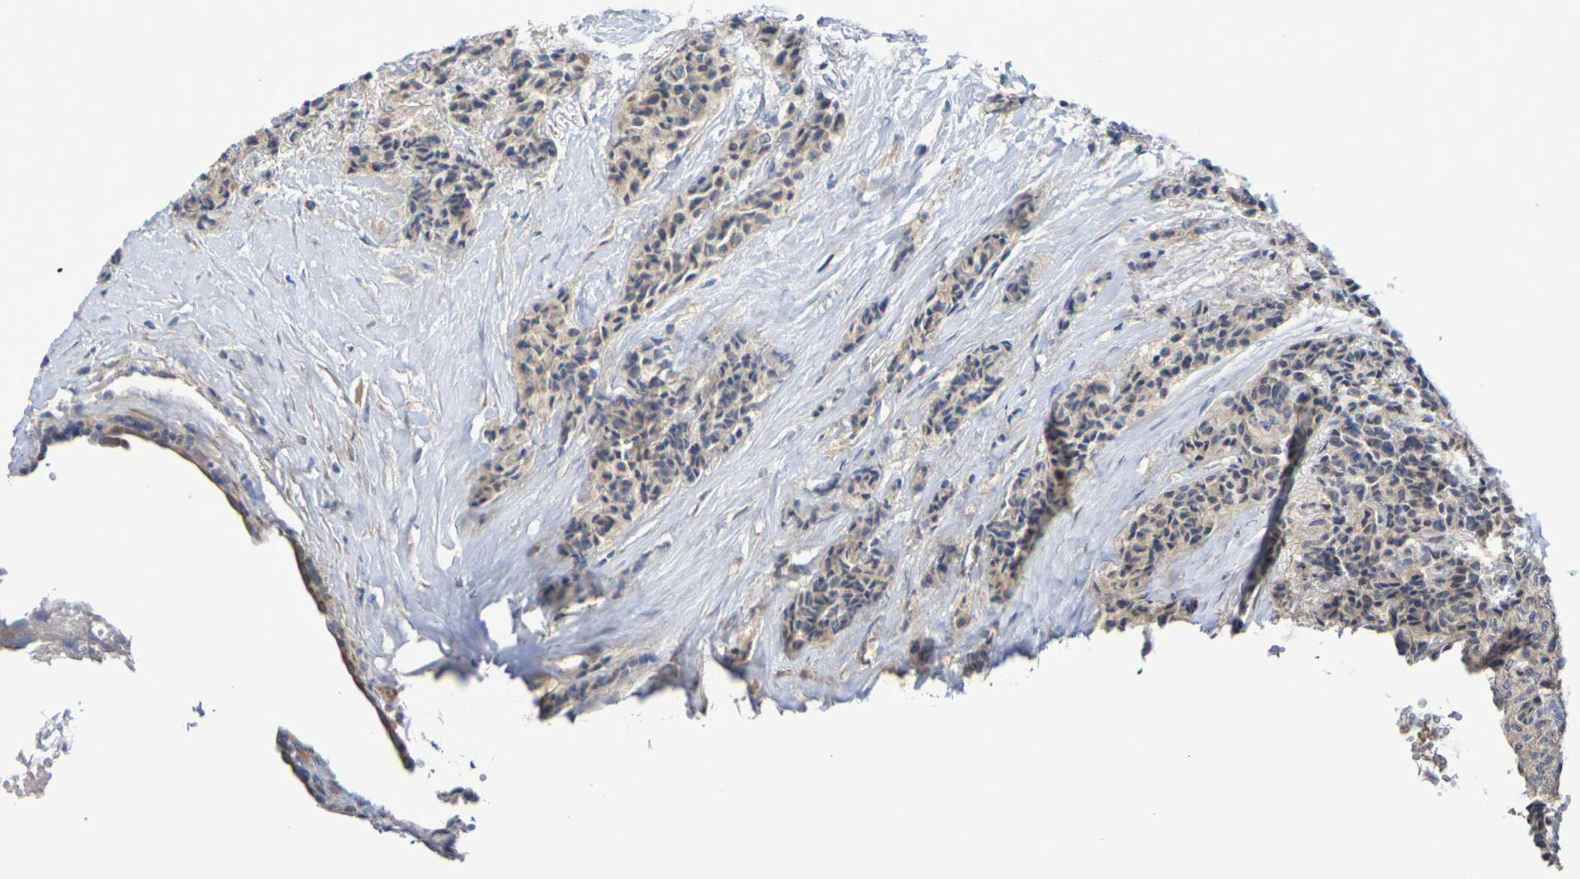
{"staining": {"intensity": "weak", "quantity": "25%-75%", "location": "cytoplasmic/membranous"}, "tissue": "carcinoid", "cell_type": "Tumor cells", "image_type": "cancer", "snomed": [{"axis": "morphology", "description": "Carcinoid, malignant, NOS"}, {"axis": "topography", "description": "Colon"}], "caption": "Immunohistochemistry (IHC) photomicrograph of neoplastic tissue: human malignant carcinoid stained using immunohistochemistry displays low levels of weak protein expression localized specifically in the cytoplasmic/membranous of tumor cells, appearing as a cytoplasmic/membranous brown color.", "gene": "SDC4", "patient": {"sex": "female", "age": 61}}